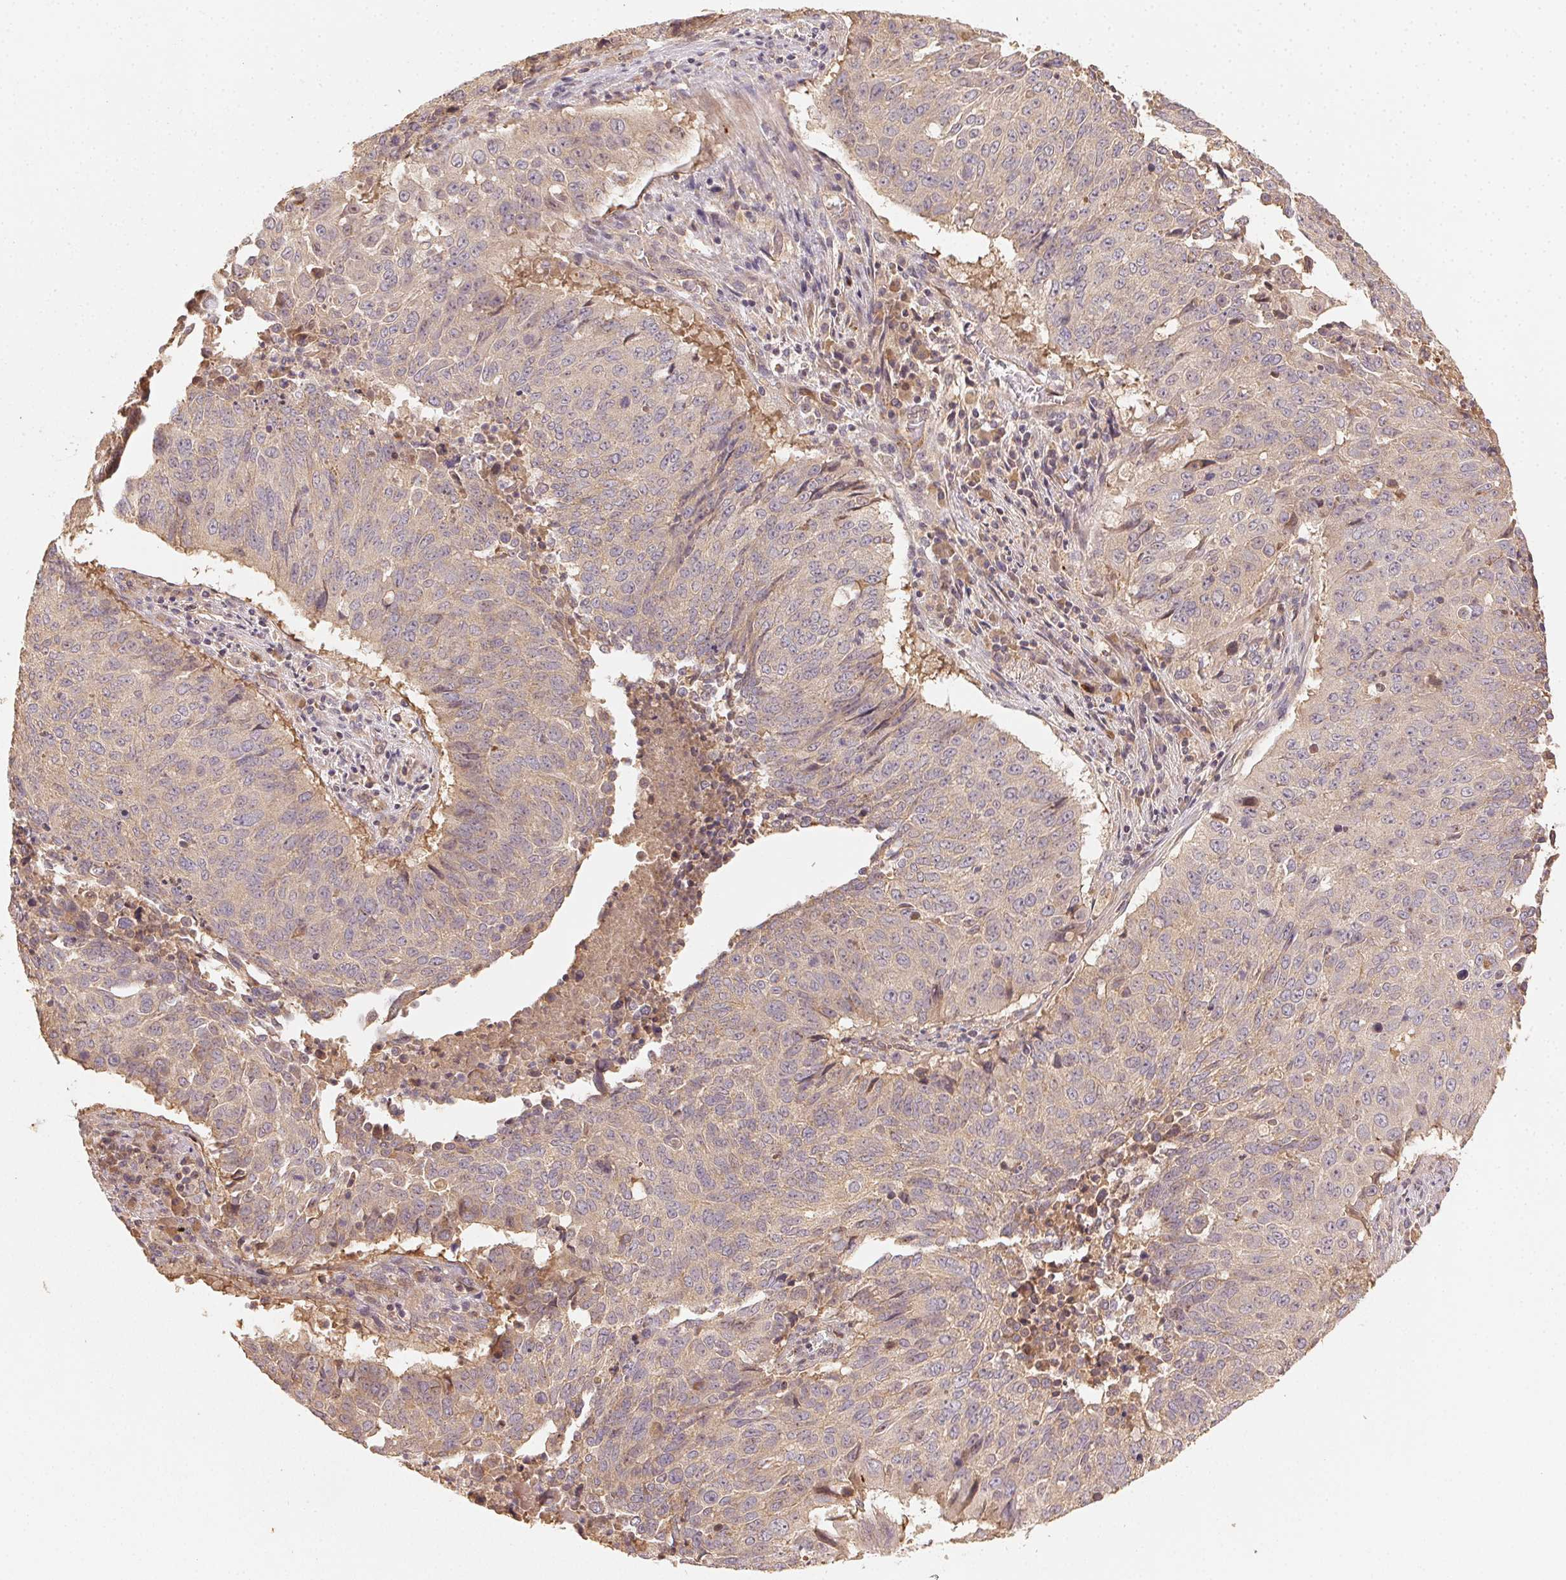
{"staining": {"intensity": "weak", "quantity": "<25%", "location": "cytoplasmic/membranous"}, "tissue": "lung cancer", "cell_type": "Tumor cells", "image_type": "cancer", "snomed": [{"axis": "morphology", "description": "Normal tissue, NOS"}, {"axis": "morphology", "description": "Squamous cell carcinoma, NOS"}, {"axis": "topography", "description": "Bronchus"}, {"axis": "topography", "description": "Lung"}], "caption": "This is an immunohistochemistry histopathology image of human lung cancer (squamous cell carcinoma). There is no expression in tumor cells.", "gene": "RALA", "patient": {"sex": "male", "age": 64}}